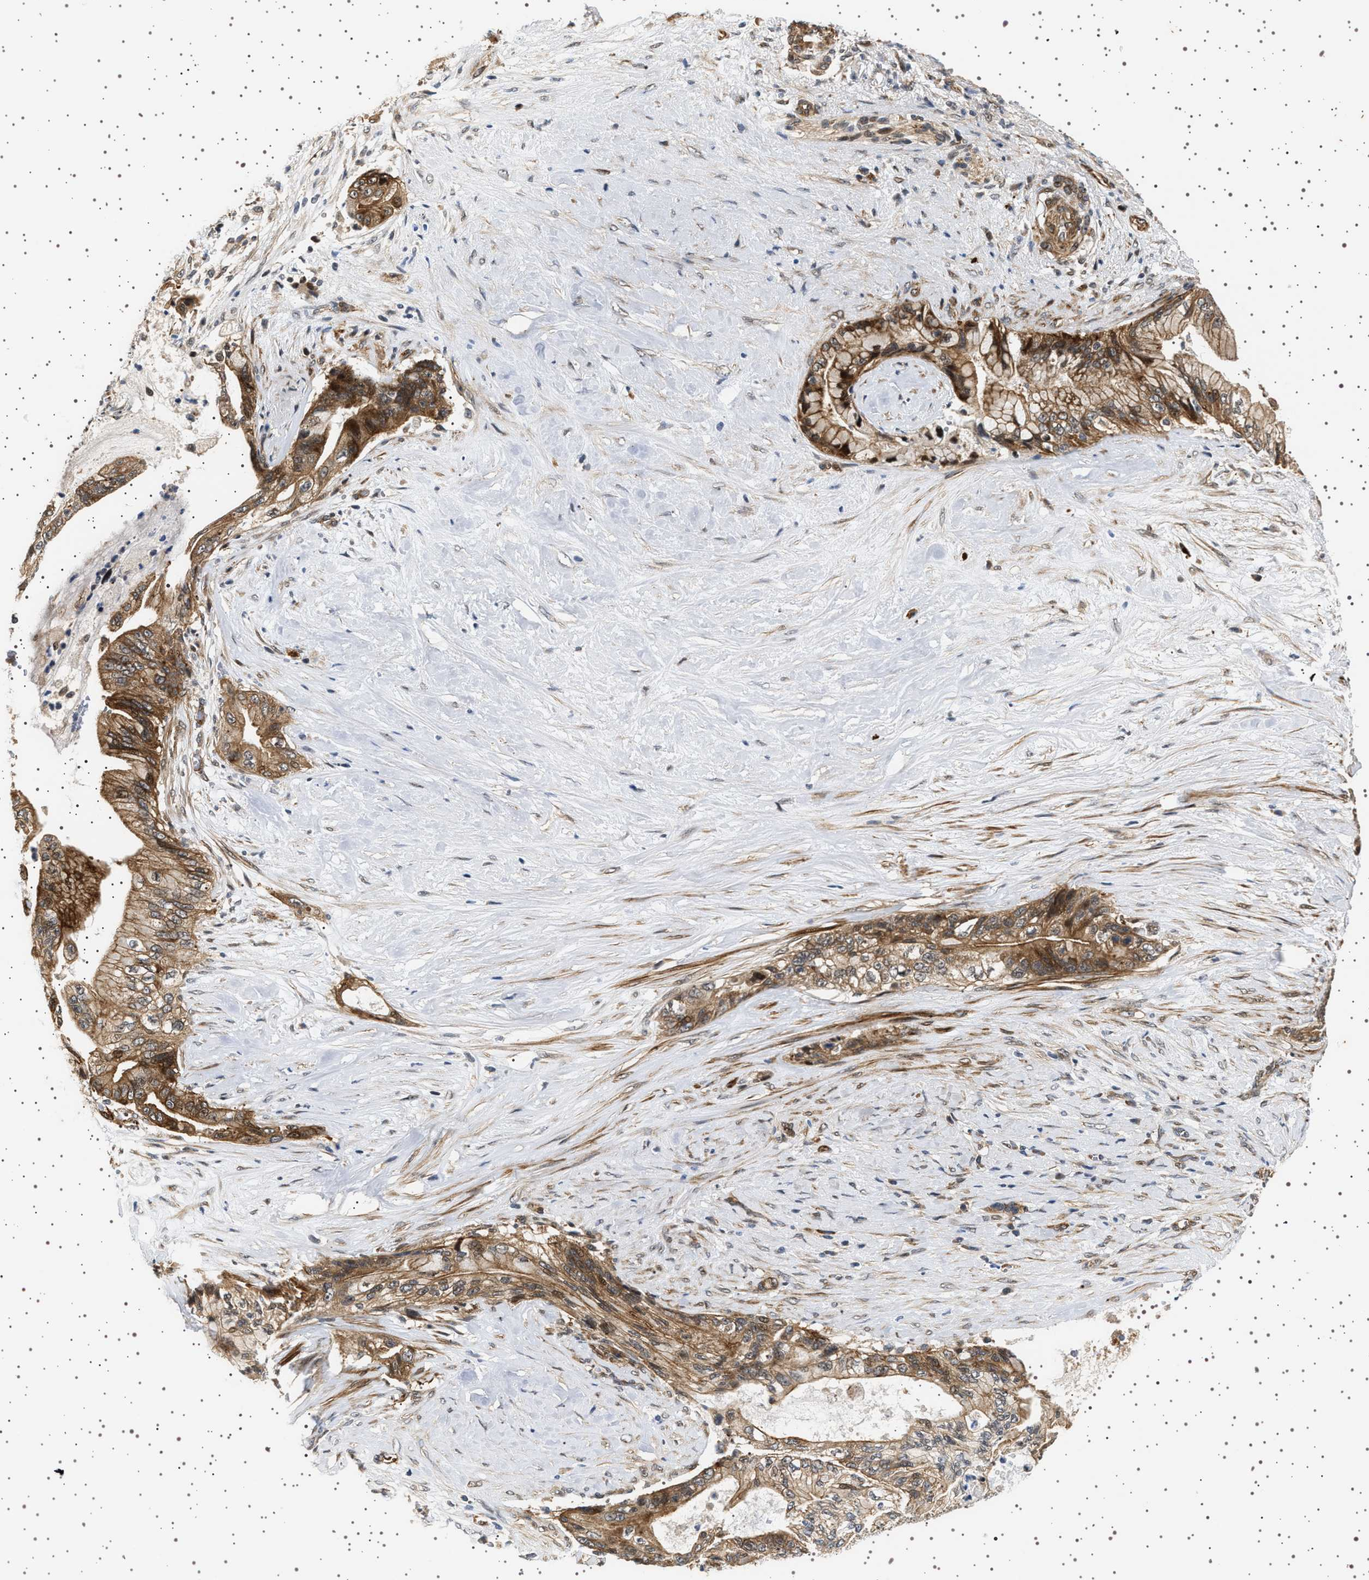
{"staining": {"intensity": "moderate", "quantity": ">75%", "location": "cytoplasmic/membranous"}, "tissue": "pancreatic cancer", "cell_type": "Tumor cells", "image_type": "cancer", "snomed": [{"axis": "morphology", "description": "Adenocarcinoma, NOS"}, {"axis": "topography", "description": "Pancreas"}], "caption": "Protein analysis of pancreatic cancer tissue reveals moderate cytoplasmic/membranous staining in approximately >75% of tumor cells. Immunohistochemistry (ihc) stains the protein in brown and the nuclei are stained blue.", "gene": "BAG3", "patient": {"sex": "male", "age": 59}}